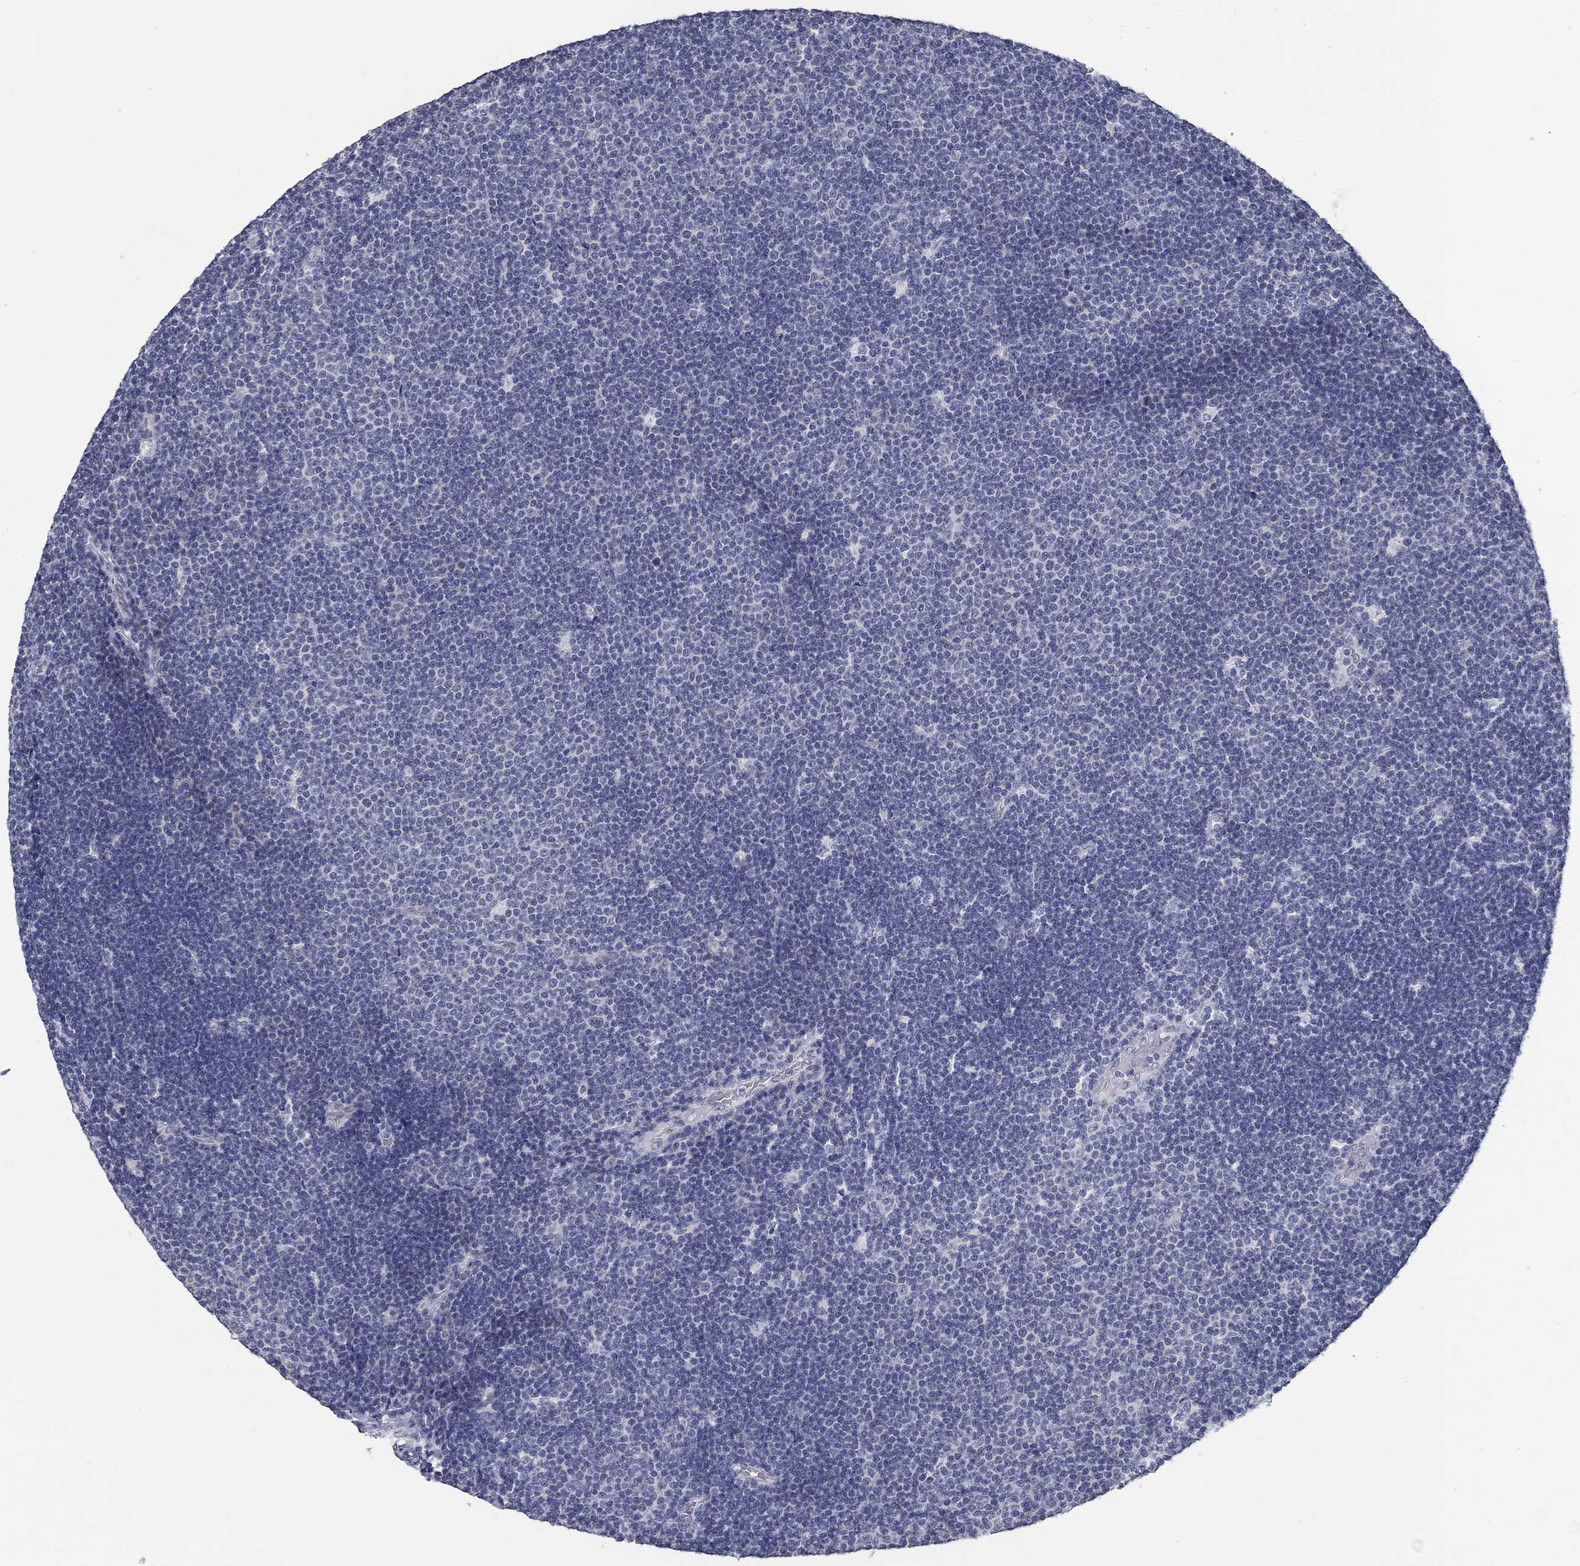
{"staining": {"intensity": "negative", "quantity": "none", "location": "none"}, "tissue": "lymphoma", "cell_type": "Tumor cells", "image_type": "cancer", "snomed": [{"axis": "morphology", "description": "Malignant lymphoma, non-Hodgkin's type, Low grade"}, {"axis": "topography", "description": "Brain"}], "caption": "High magnification brightfield microscopy of lymphoma stained with DAB (brown) and counterstained with hematoxylin (blue): tumor cells show no significant expression.", "gene": "NUP155", "patient": {"sex": "female", "age": 66}}